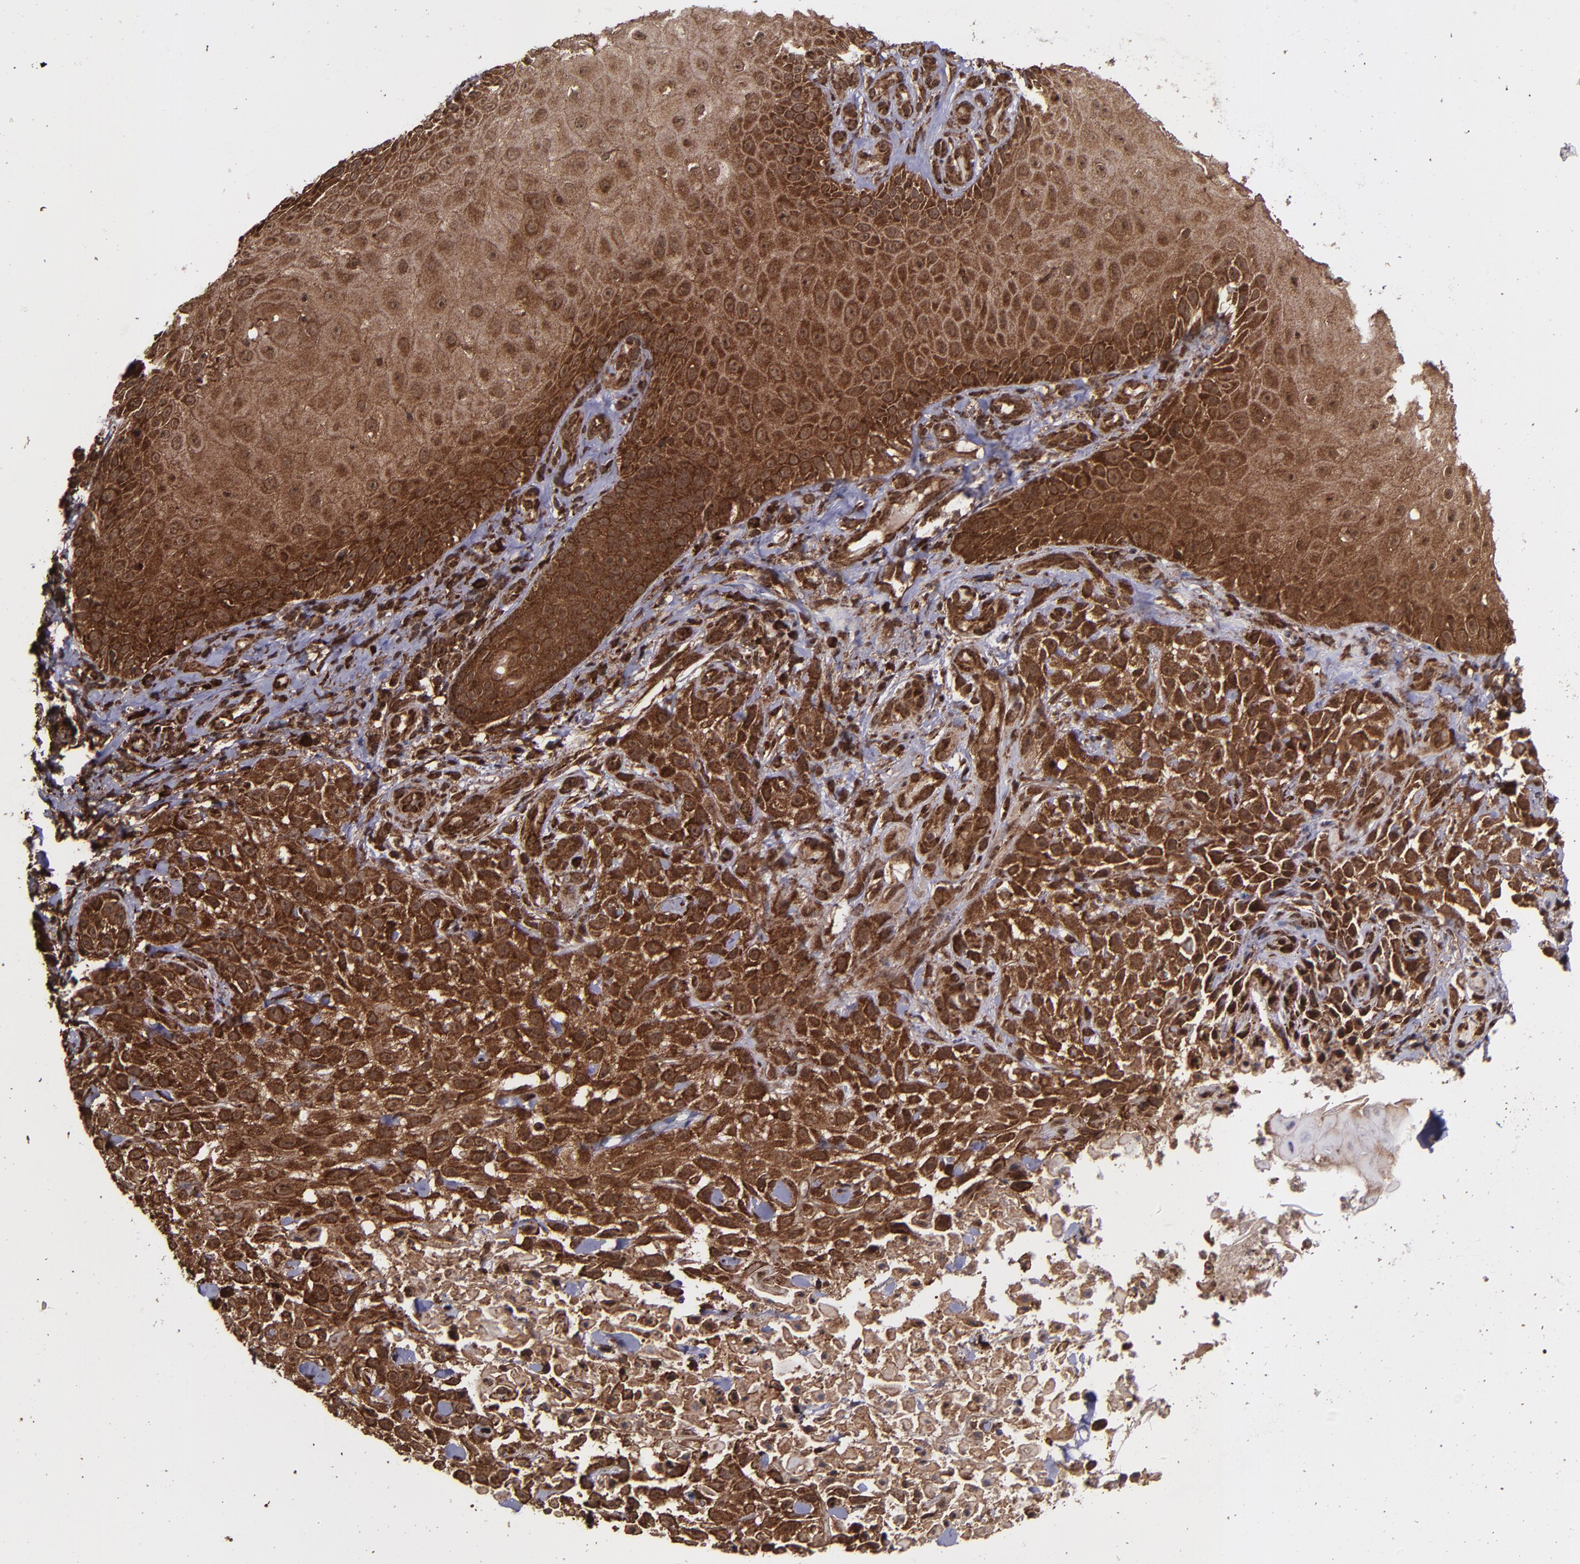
{"staining": {"intensity": "strong", "quantity": ">75%", "location": "cytoplasmic/membranous,nuclear"}, "tissue": "skin cancer", "cell_type": "Tumor cells", "image_type": "cancer", "snomed": [{"axis": "morphology", "description": "Squamous cell carcinoma, NOS"}, {"axis": "topography", "description": "Skin"}], "caption": "Human skin squamous cell carcinoma stained with a protein marker demonstrates strong staining in tumor cells.", "gene": "EIF4ENIF1", "patient": {"sex": "female", "age": 42}}